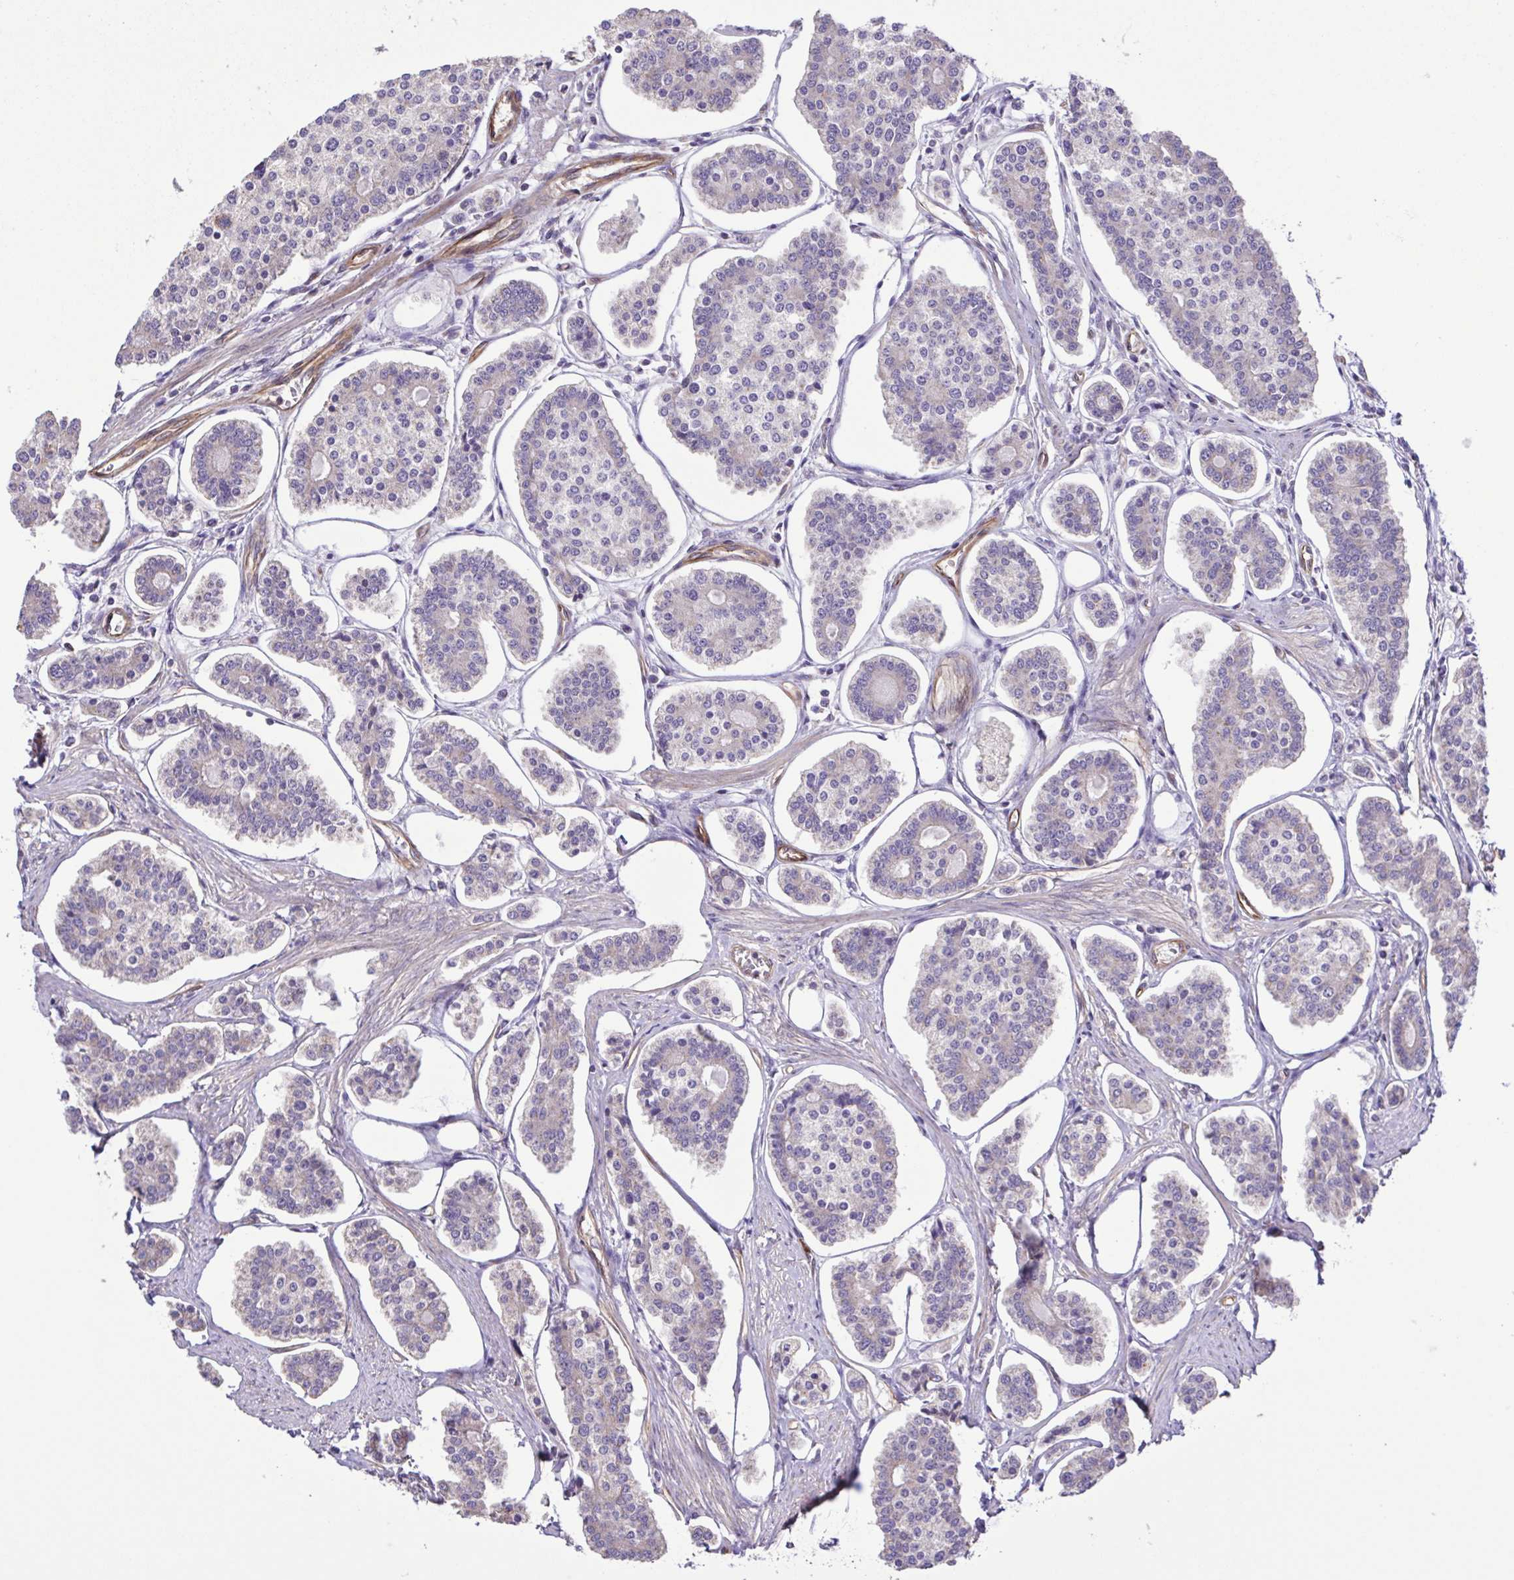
{"staining": {"intensity": "negative", "quantity": "none", "location": "none"}, "tissue": "carcinoid", "cell_type": "Tumor cells", "image_type": "cancer", "snomed": [{"axis": "morphology", "description": "Carcinoid, malignant, NOS"}, {"axis": "topography", "description": "Small intestine"}], "caption": "DAB immunohistochemical staining of carcinoid (malignant) demonstrates no significant expression in tumor cells.", "gene": "FLT1", "patient": {"sex": "female", "age": 65}}